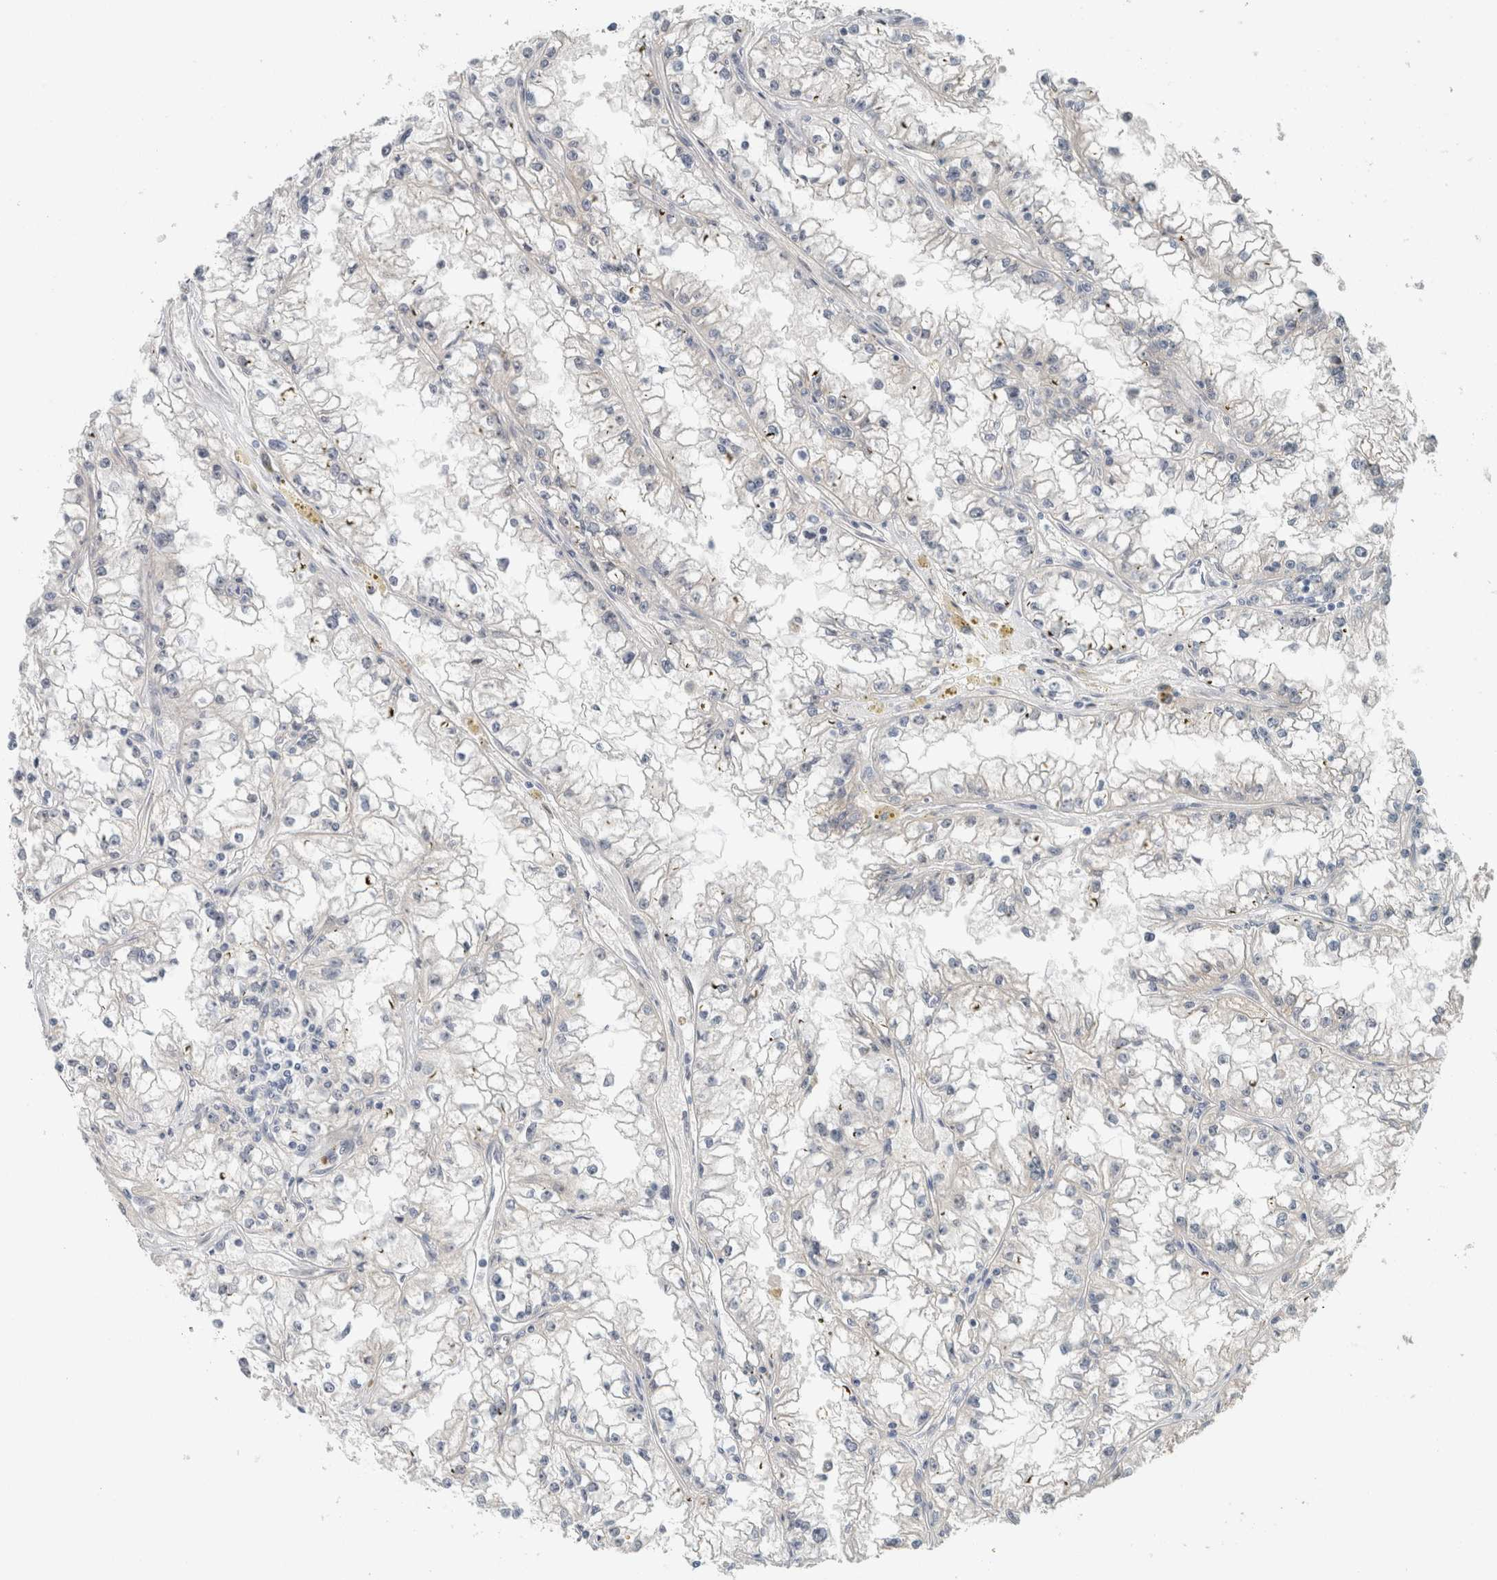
{"staining": {"intensity": "negative", "quantity": "none", "location": "none"}, "tissue": "renal cancer", "cell_type": "Tumor cells", "image_type": "cancer", "snomed": [{"axis": "morphology", "description": "Adenocarcinoma, NOS"}, {"axis": "topography", "description": "Kidney"}], "caption": "Tumor cells are negative for protein expression in human renal adenocarcinoma. The staining was performed using DAB (3,3'-diaminobenzidine) to visualize the protein expression in brown, while the nuclei were stained in blue with hematoxylin (Magnification: 20x).", "gene": "CRAT", "patient": {"sex": "male", "age": 56}}